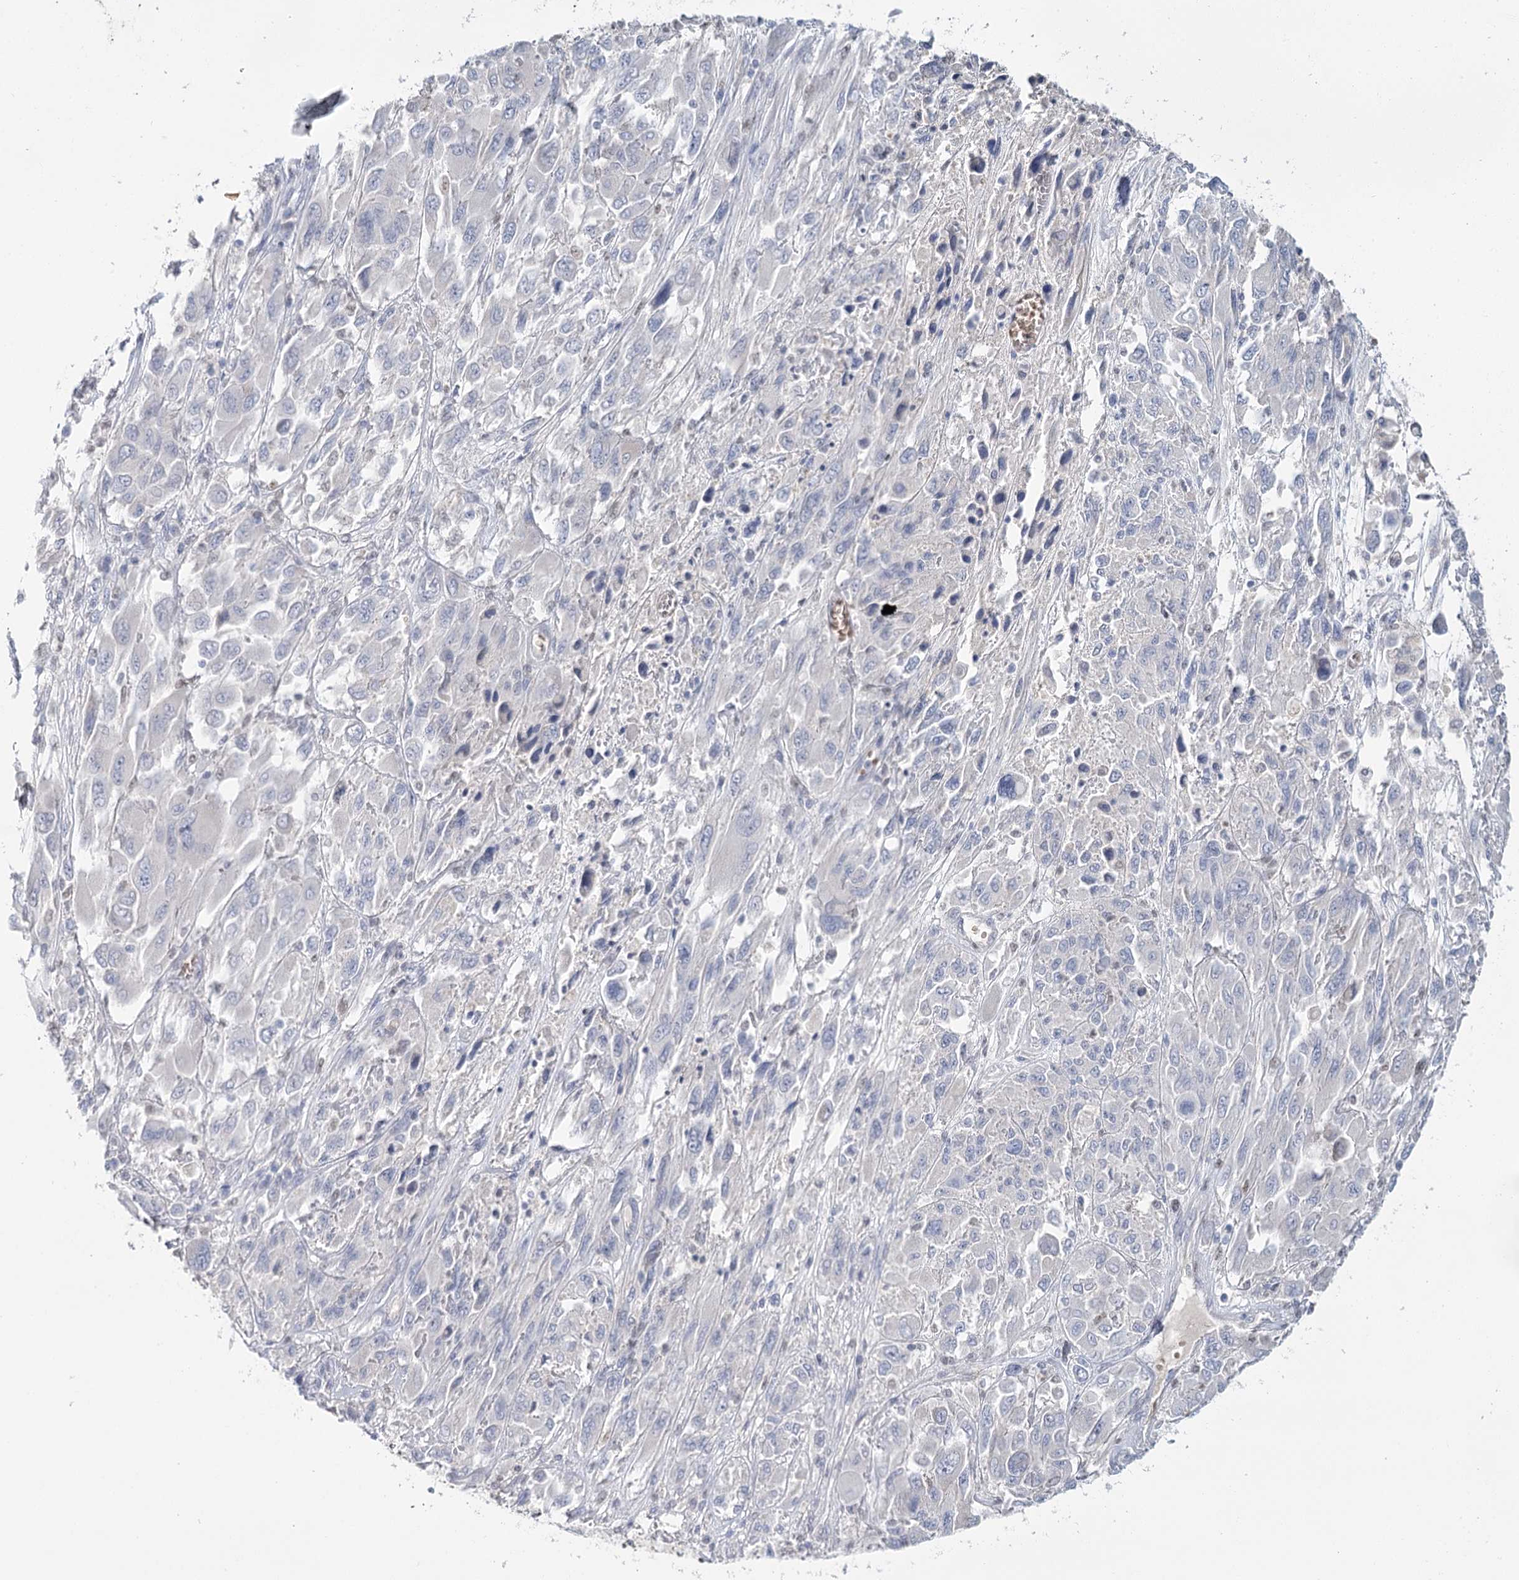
{"staining": {"intensity": "negative", "quantity": "none", "location": "none"}, "tissue": "melanoma", "cell_type": "Tumor cells", "image_type": "cancer", "snomed": [{"axis": "morphology", "description": "Malignant melanoma, NOS"}, {"axis": "topography", "description": "Skin"}], "caption": "Human melanoma stained for a protein using IHC displays no positivity in tumor cells.", "gene": "IGSF3", "patient": {"sex": "female", "age": 91}}